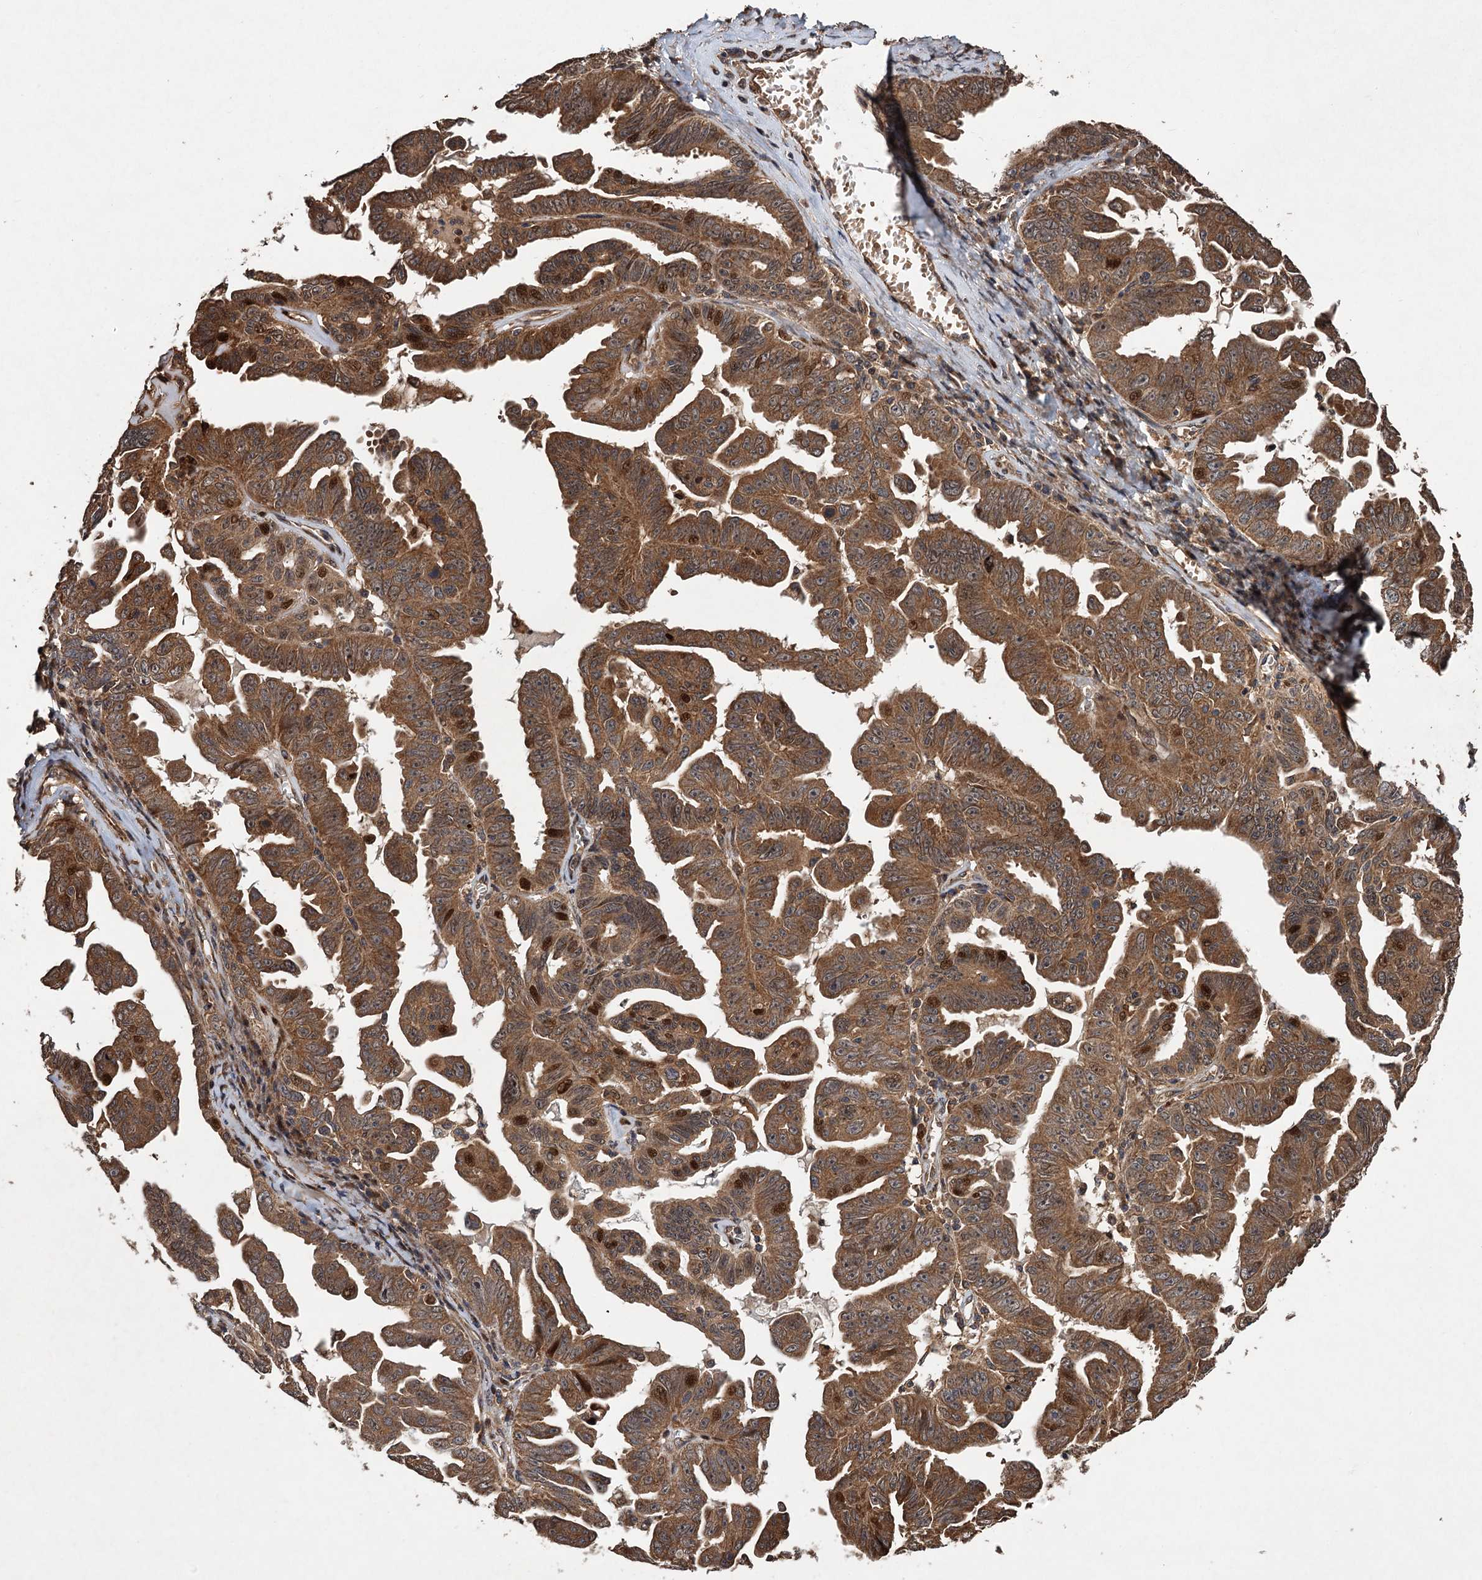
{"staining": {"intensity": "moderate", "quantity": ">75%", "location": "cytoplasmic/membranous,nuclear"}, "tissue": "ovarian cancer", "cell_type": "Tumor cells", "image_type": "cancer", "snomed": [{"axis": "morphology", "description": "Carcinoma, endometroid"}, {"axis": "topography", "description": "Ovary"}], "caption": "A photomicrograph of ovarian endometroid carcinoma stained for a protein exhibits moderate cytoplasmic/membranous and nuclear brown staining in tumor cells. The protein is shown in brown color, while the nuclei are stained blue.", "gene": "TMEM39B", "patient": {"sex": "female", "age": 62}}